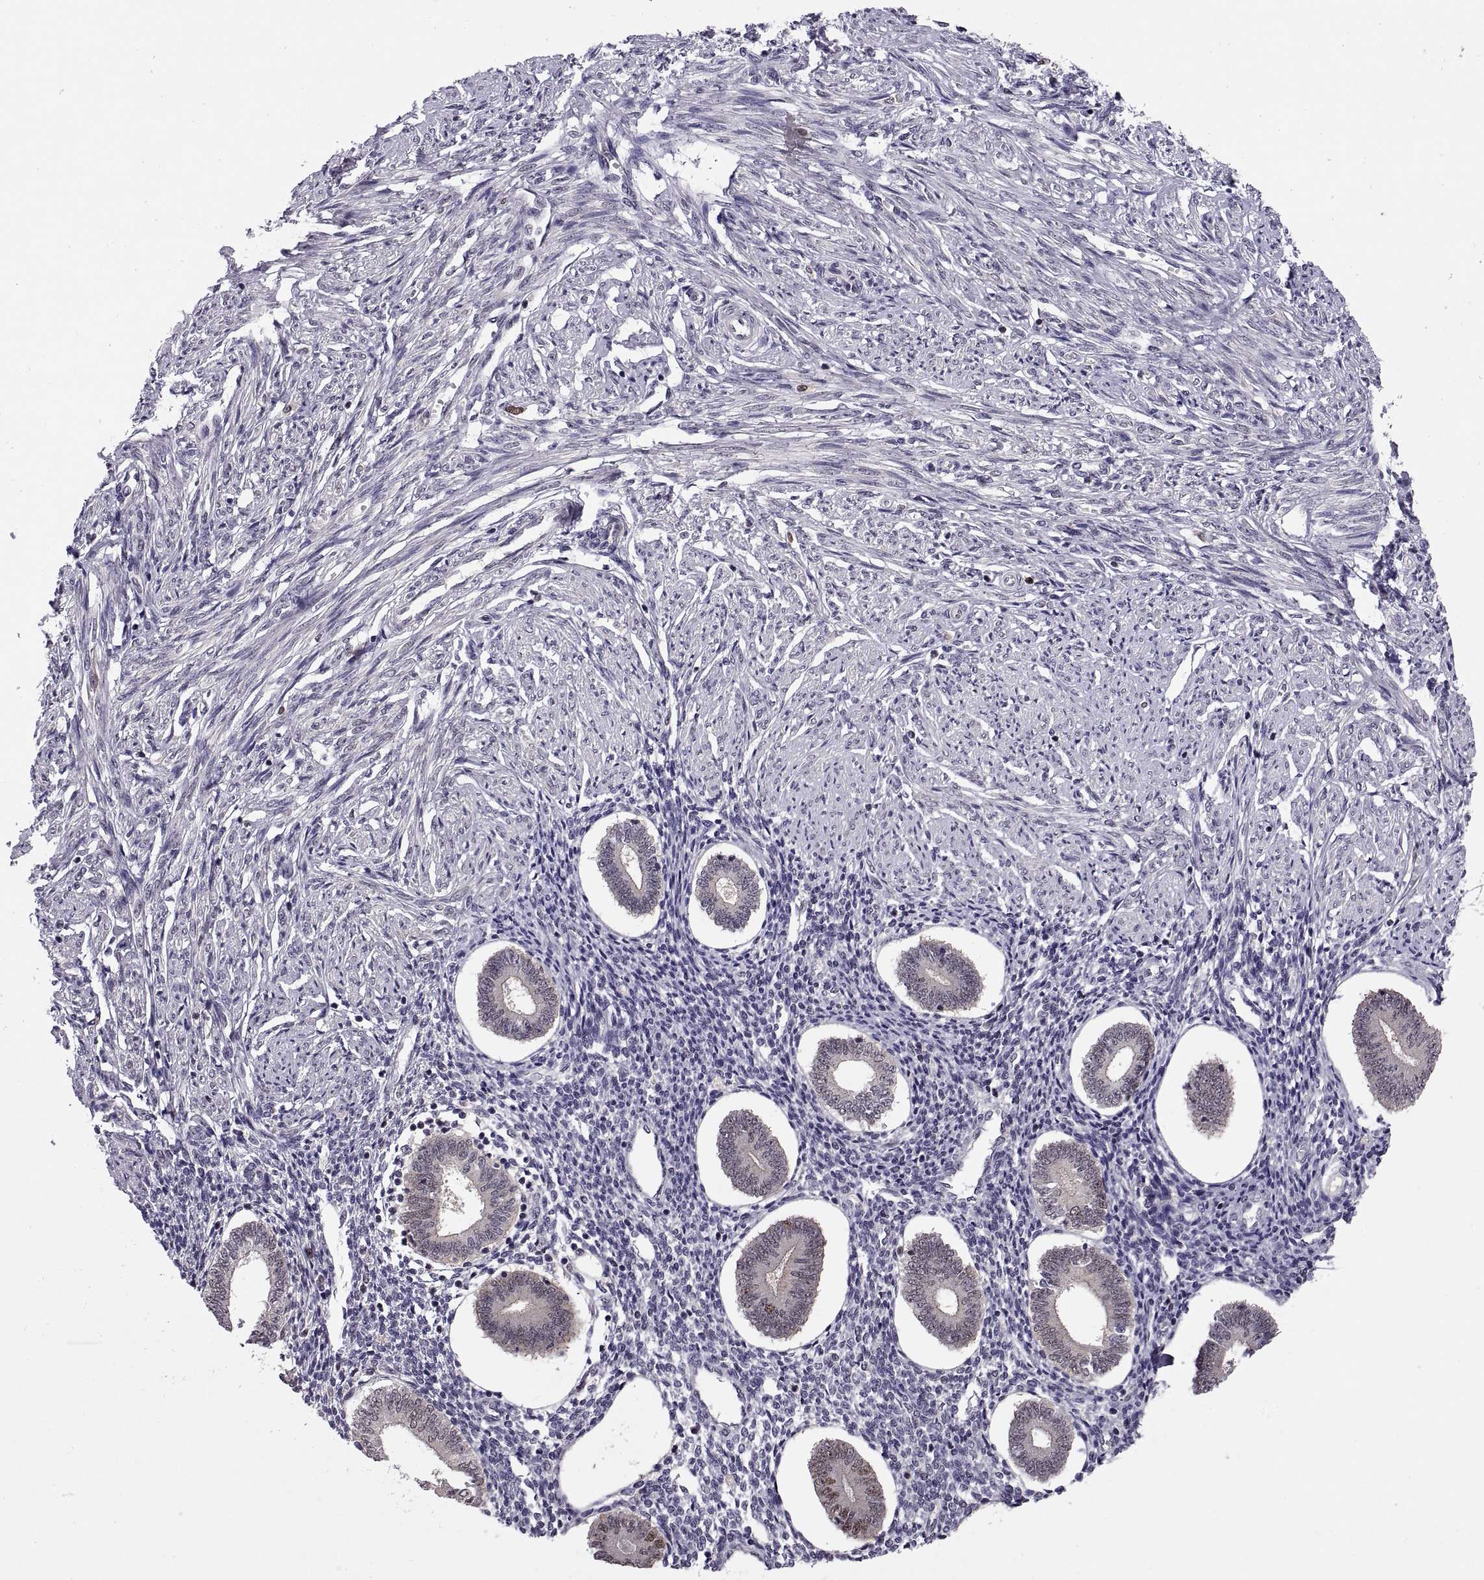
{"staining": {"intensity": "negative", "quantity": "none", "location": "none"}, "tissue": "endometrium", "cell_type": "Cells in endometrial stroma", "image_type": "normal", "snomed": [{"axis": "morphology", "description": "Normal tissue, NOS"}, {"axis": "topography", "description": "Endometrium"}], "caption": "Unremarkable endometrium was stained to show a protein in brown. There is no significant staining in cells in endometrial stroma.", "gene": "CHFR", "patient": {"sex": "female", "age": 40}}